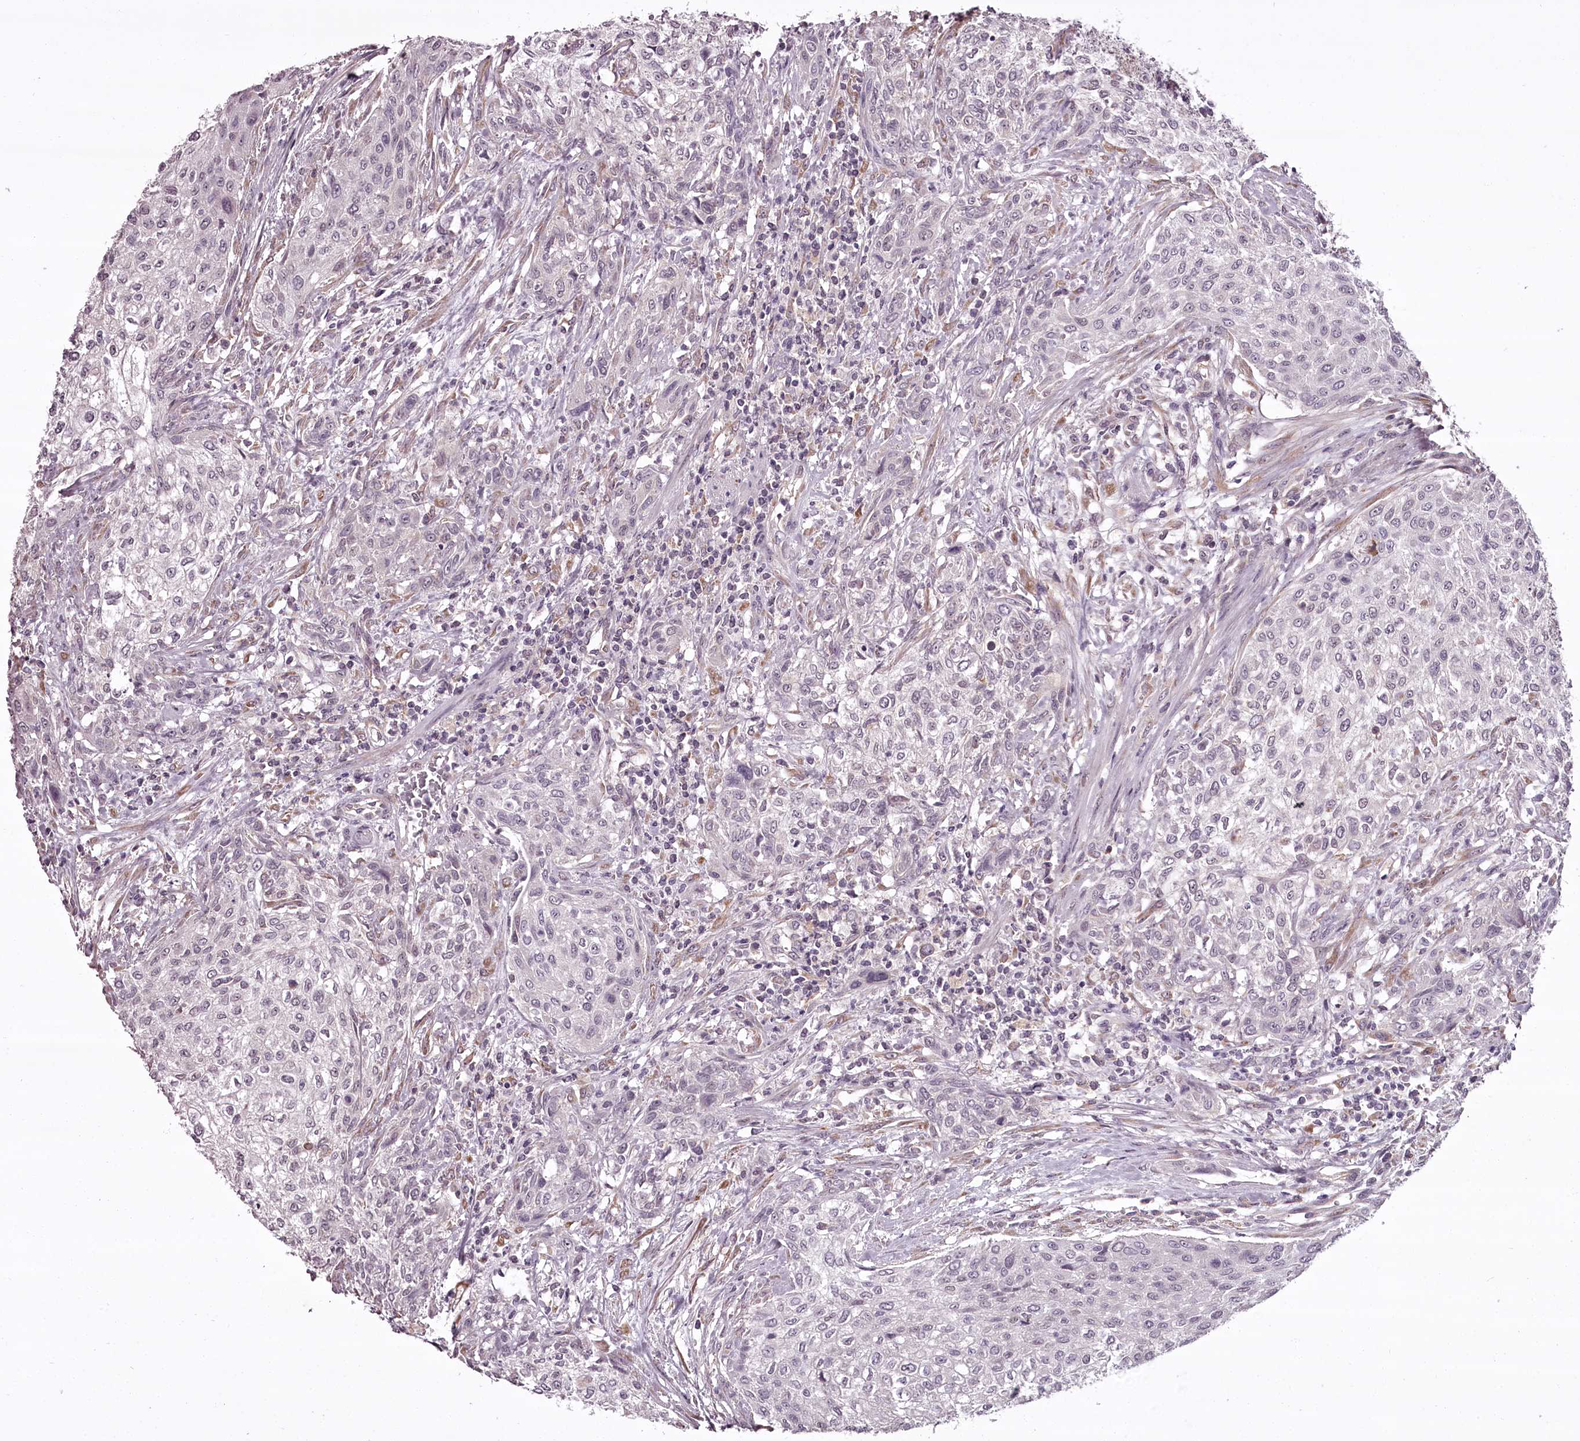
{"staining": {"intensity": "negative", "quantity": "none", "location": "none"}, "tissue": "urothelial cancer", "cell_type": "Tumor cells", "image_type": "cancer", "snomed": [{"axis": "morphology", "description": "Normal tissue, NOS"}, {"axis": "morphology", "description": "Urothelial carcinoma, NOS"}, {"axis": "topography", "description": "Urinary bladder"}, {"axis": "topography", "description": "Peripheral nerve tissue"}], "caption": "Immunohistochemistry (IHC) of human urothelial cancer displays no expression in tumor cells.", "gene": "CCDC92", "patient": {"sex": "male", "age": 35}}